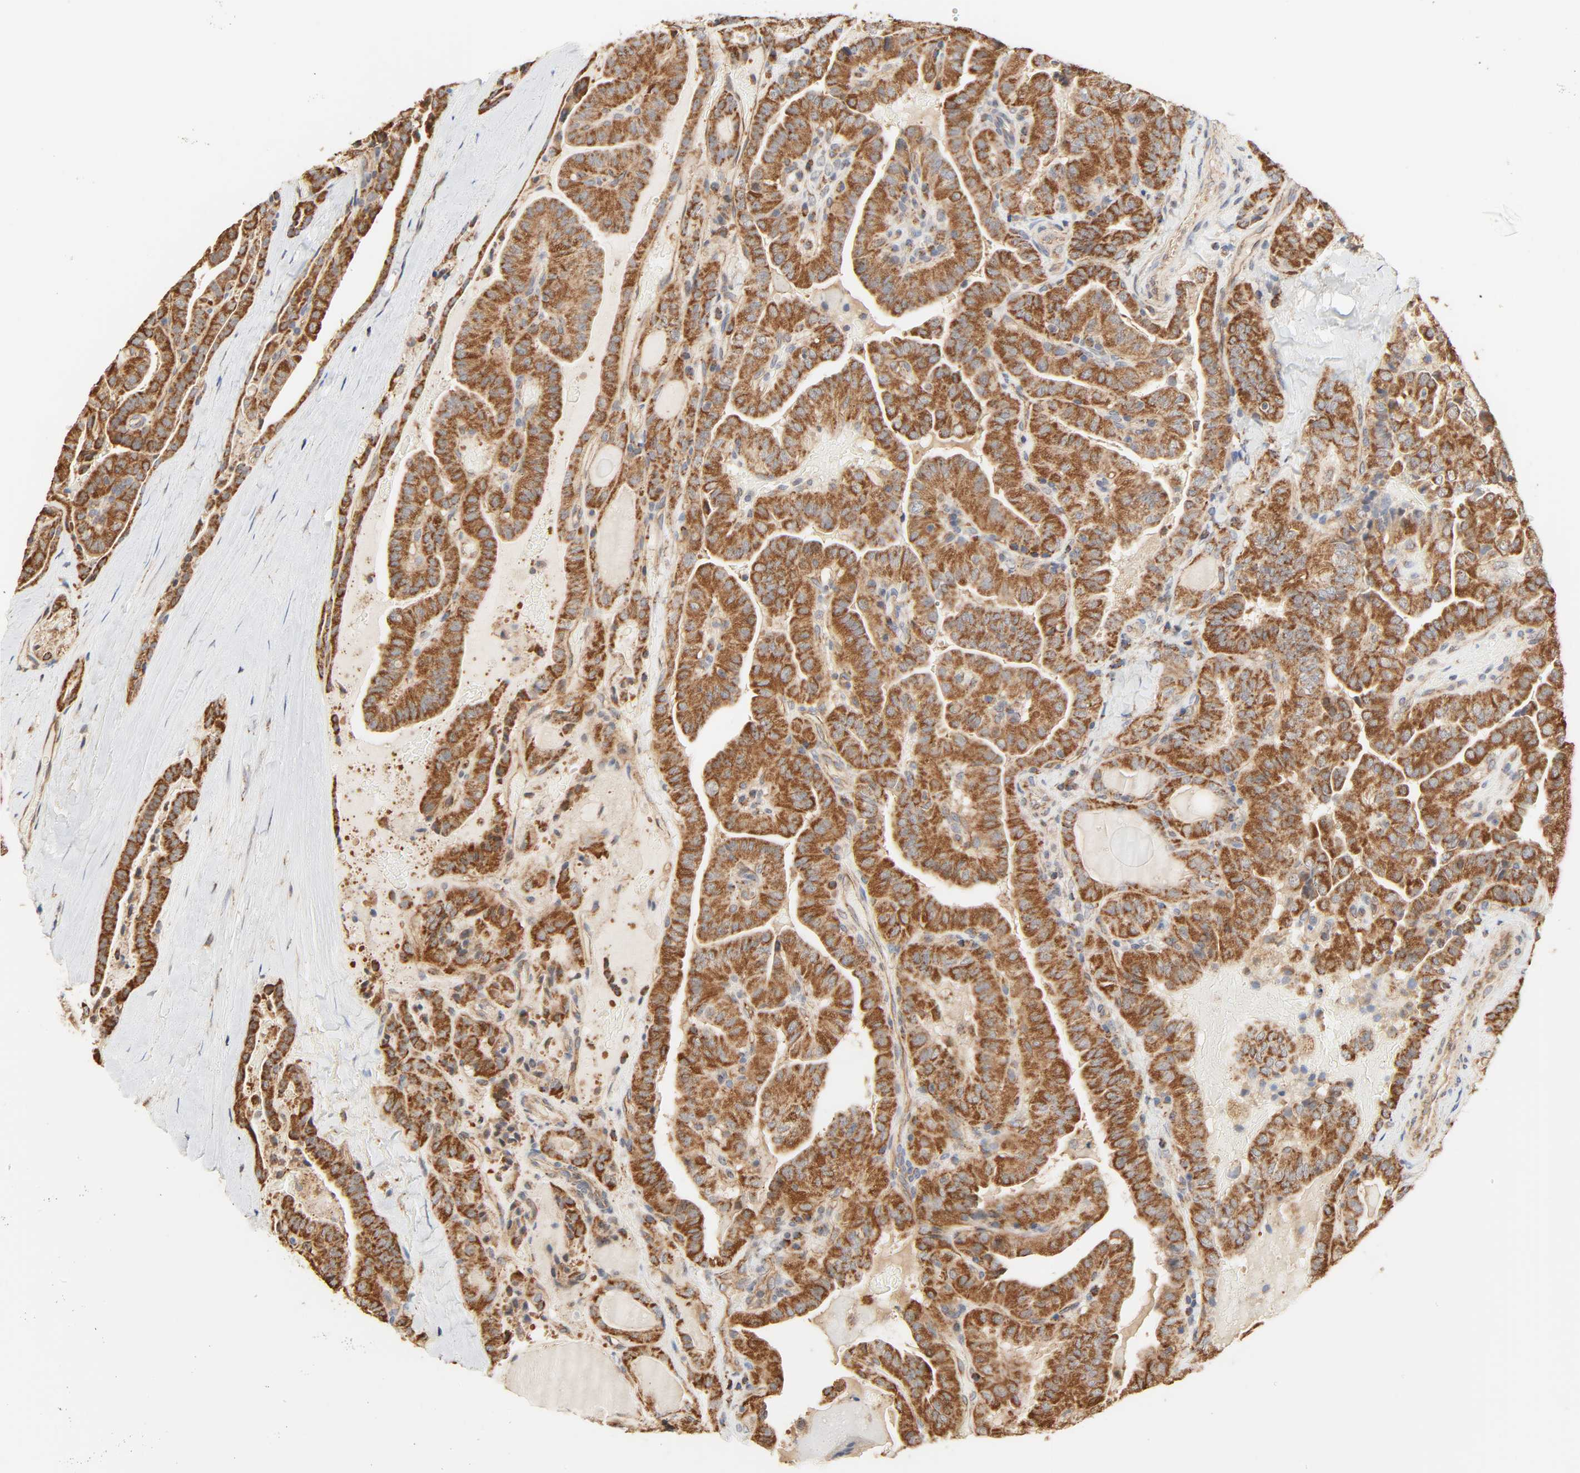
{"staining": {"intensity": "strong", "quantity": ">75%", "location": "cytoplasmic/membranous"}, "tissue": "thyroid cancer", "cell_type": "Tumor cells", "image_type": "cancer", "snomed": [{"axis": "morphology", "description": "Papillary adenocarcinoma, NOS"}, {"axis": "topography", "description": "Thyroid gland"}], "caption": "Tumor cells display high levels of strong cytoplasmic/membranous positivity in approximately >75% of cells in thyroid cancer (papillary adenocarcinoma).", "gene": "ZMAT5", "patient": {"sex": "male", "age": 77}}